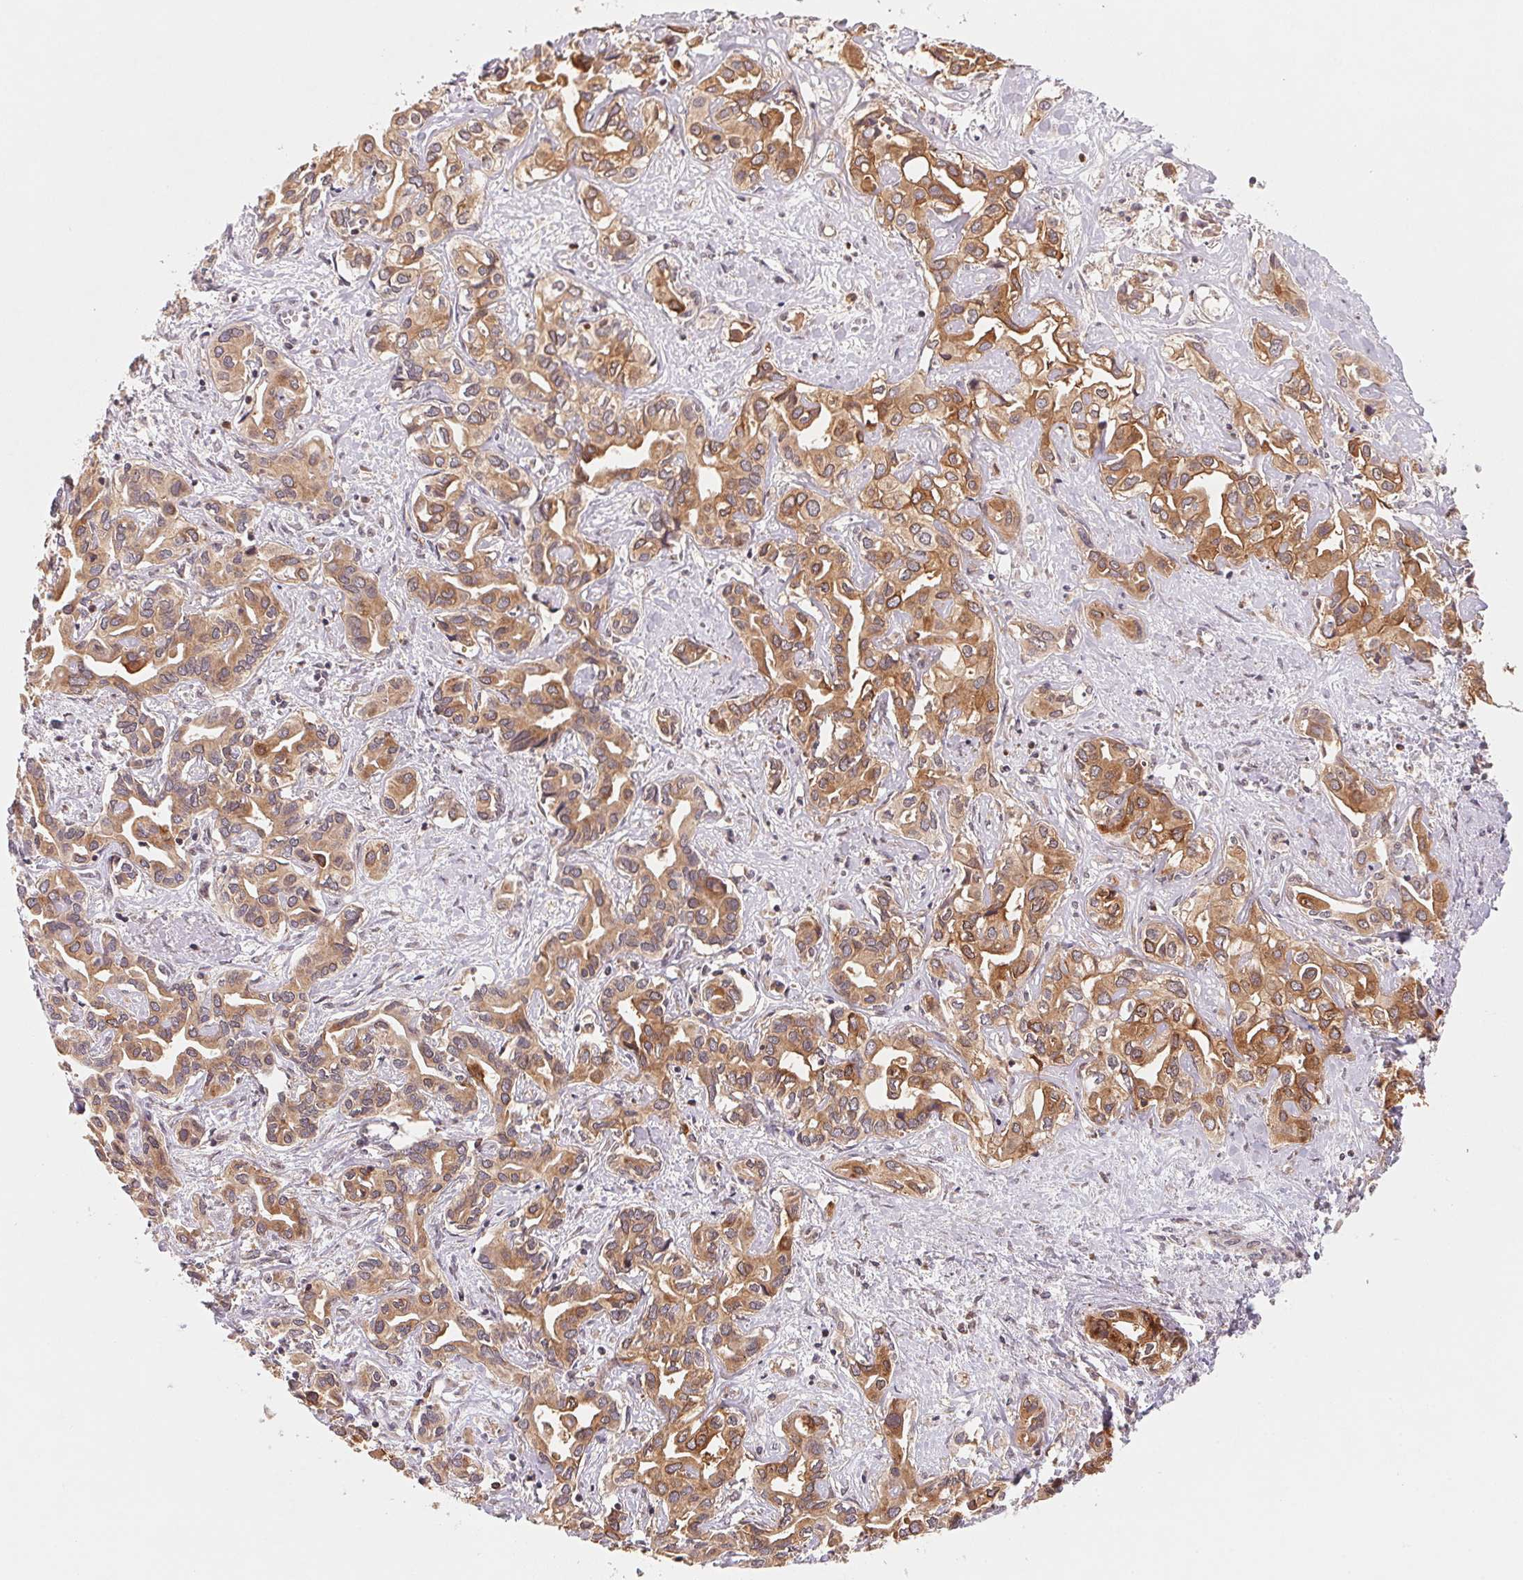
{"staining": {"intensity": "moderate", "quantity": ">75%", "location": "cytoplasmic/membranous,nuclear"}, "tissue": "liver cancer", "cell_type": "Tumor cells", "image_type": "cancer", "snomed": [{"axis": "morphology", "description": "Cholangiocarcinoma"}, {"axis": "topography", "description": "Liver"}], "caption": "This histopathology image shows IHC staining of liver cholangiocarcinoma, with medium moderate cytoplasmic/membranous and nuclear expression in about >75% of tumor cells.", "gene": "CCDC102B", "patient": {"sex": "female", "age": 64}}